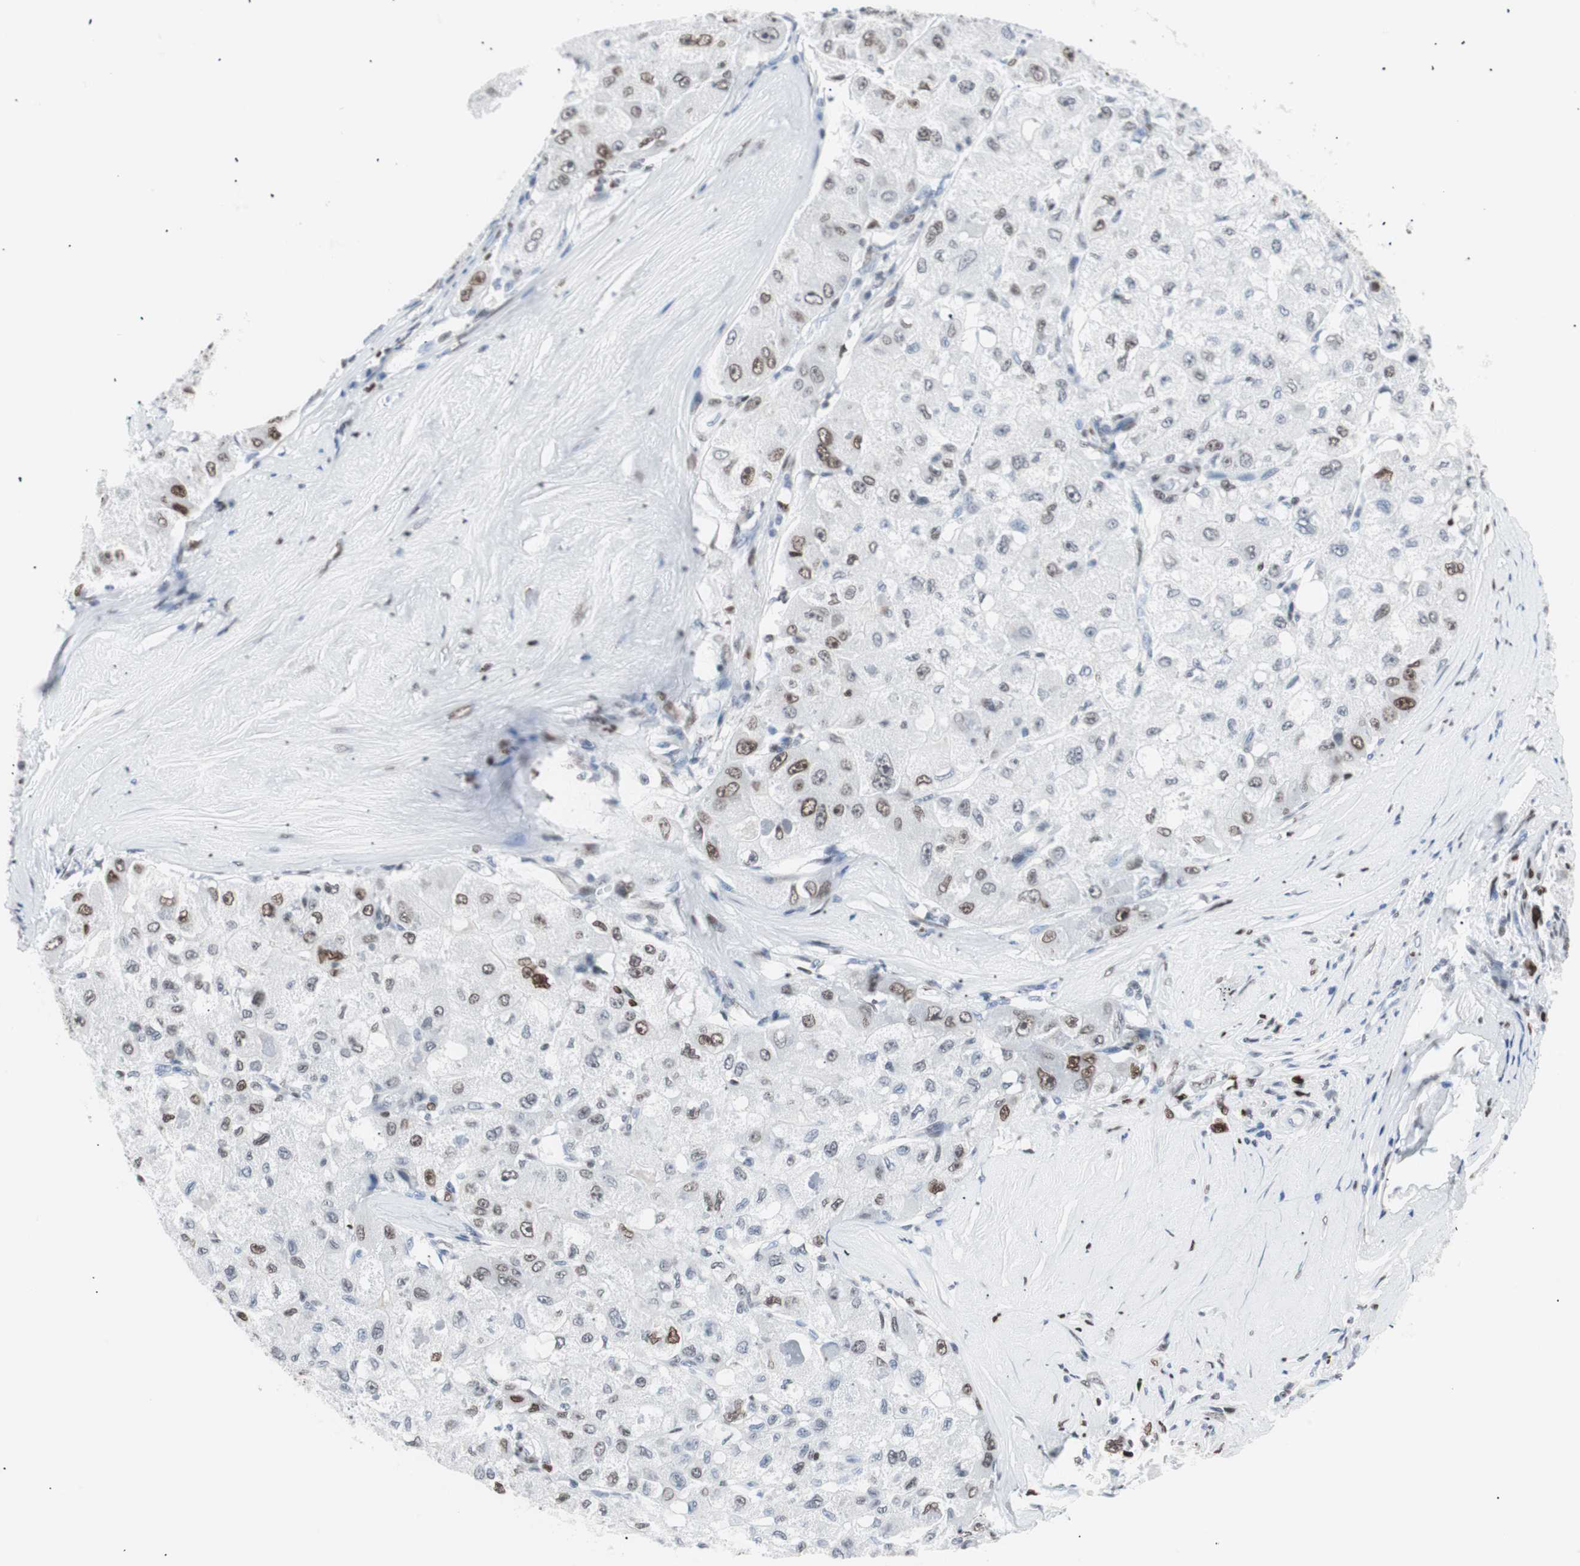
{"staining": {"intensity": "strong", "quantity": "<25%", "location": "nuclear"}, "tissue": "liver cancer", "cell_type": "Tumor cells", "image_type": "cancer", "snomed": [{"axis": "morphology", "description": "Carcinoma, Hepatocellular, NOS"}, {"axis": "topography", "description": "Liver"}], "caption": "The histopathology image reveals staining of hepatocellular carcinoma (liver), revealing strong nuclear protein positivity (brown color) within tumor cells. (IHC, brightfield microscopy, high magnification).", "gene": "CEBPB", "patient": {"sex": "male", "age": 80}}